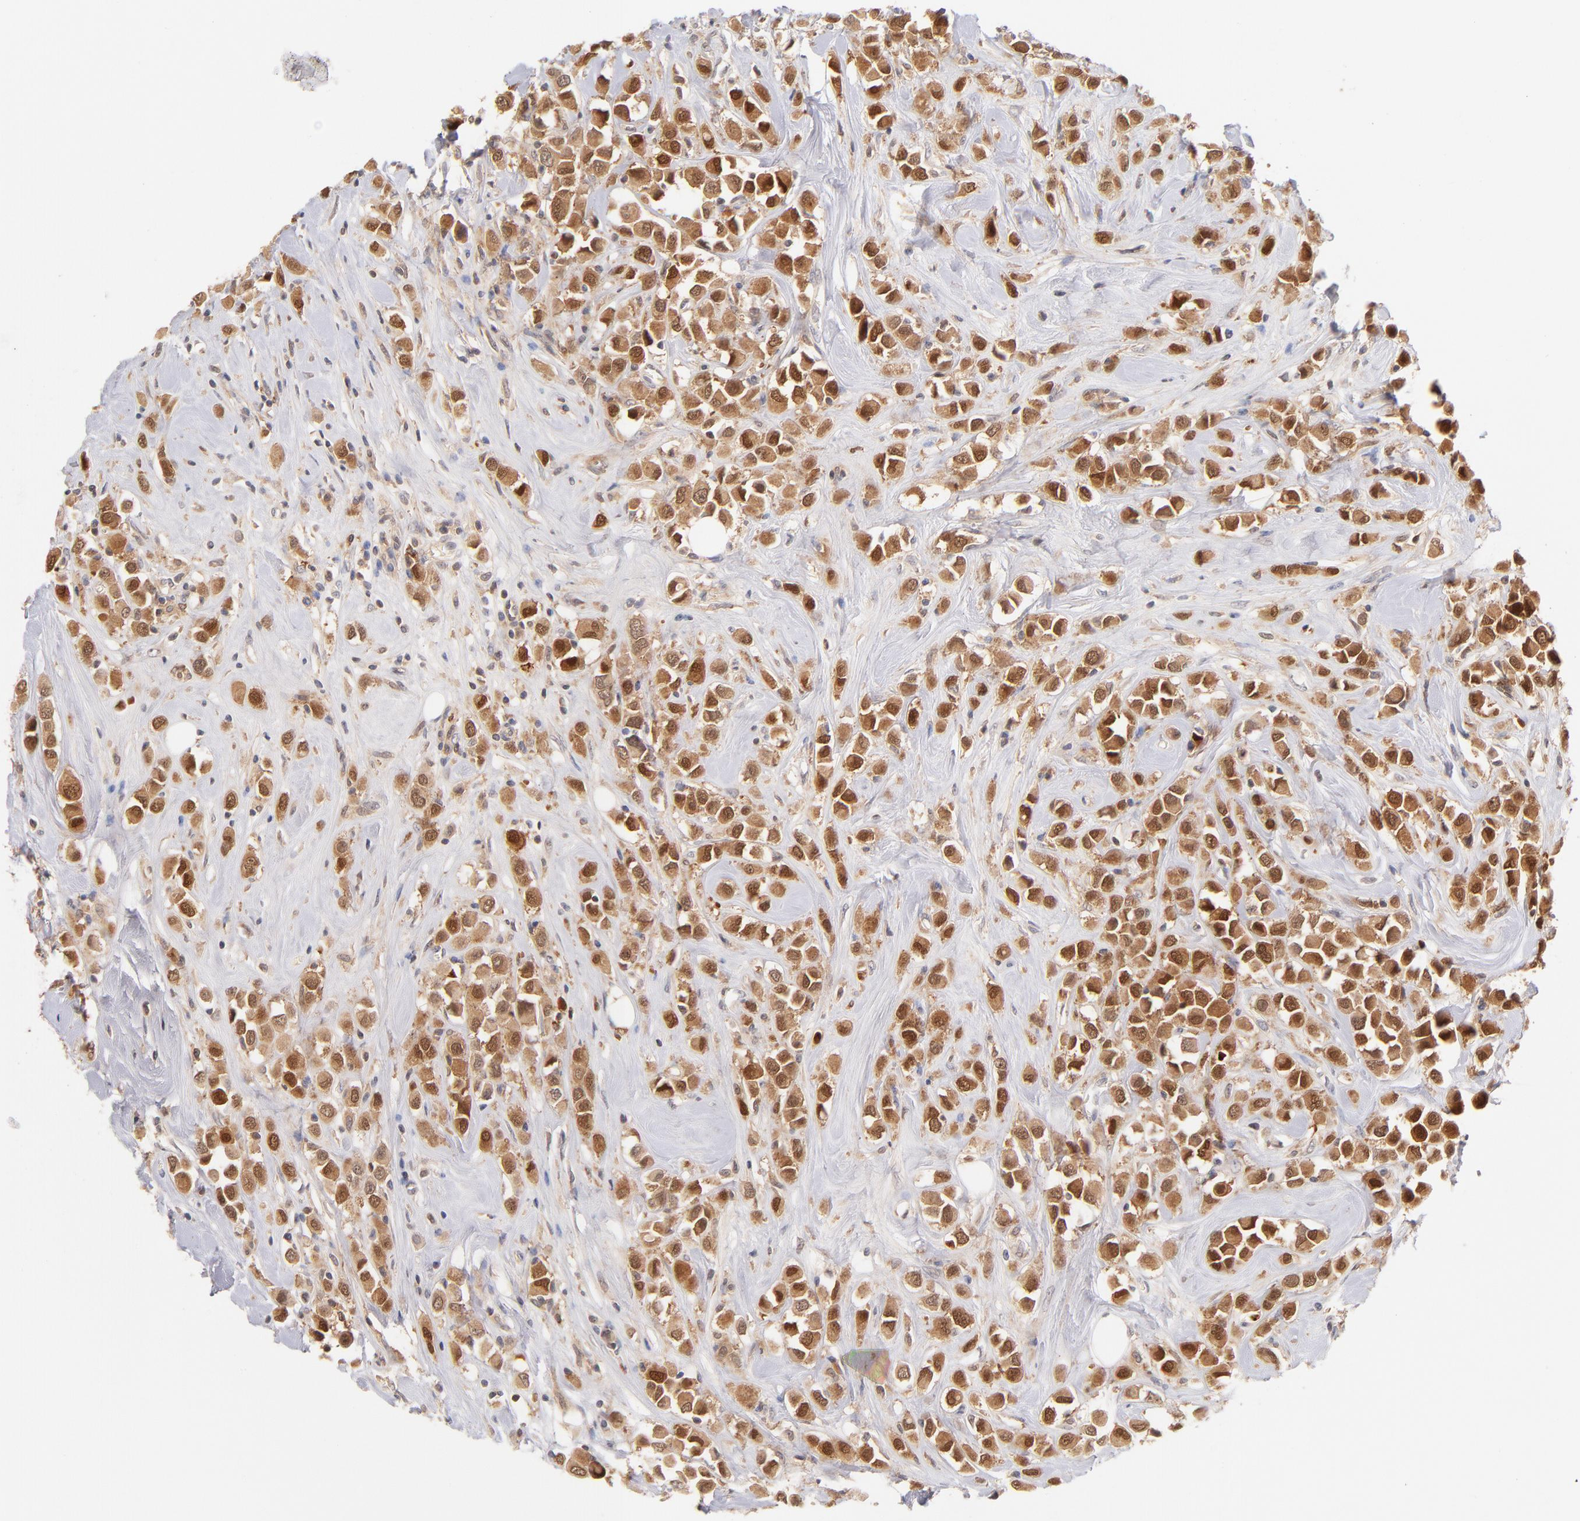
{"staining": {"intensity": "strong", "quantity": ">75%", "location": "cytoplasmic/membranous,nuclear"}, "tissue": "breast cancer", "cell_type": "Tumor cells", "image_type": "cancer", "snomed": [{"axis": "morphology", "description": "Duct carcinoma"}, {"axis": "topography", "description": "Breast"}], "caption": "IHC image of human intraductal carcinoma (breast) stained for a protein (brown), which shows high levels of strong cytoplasmic/membranous and nuclear expression in about >75% of tumor cells.", "gene": "CASP6", "patient": {"sex": "female", "age": 61}}